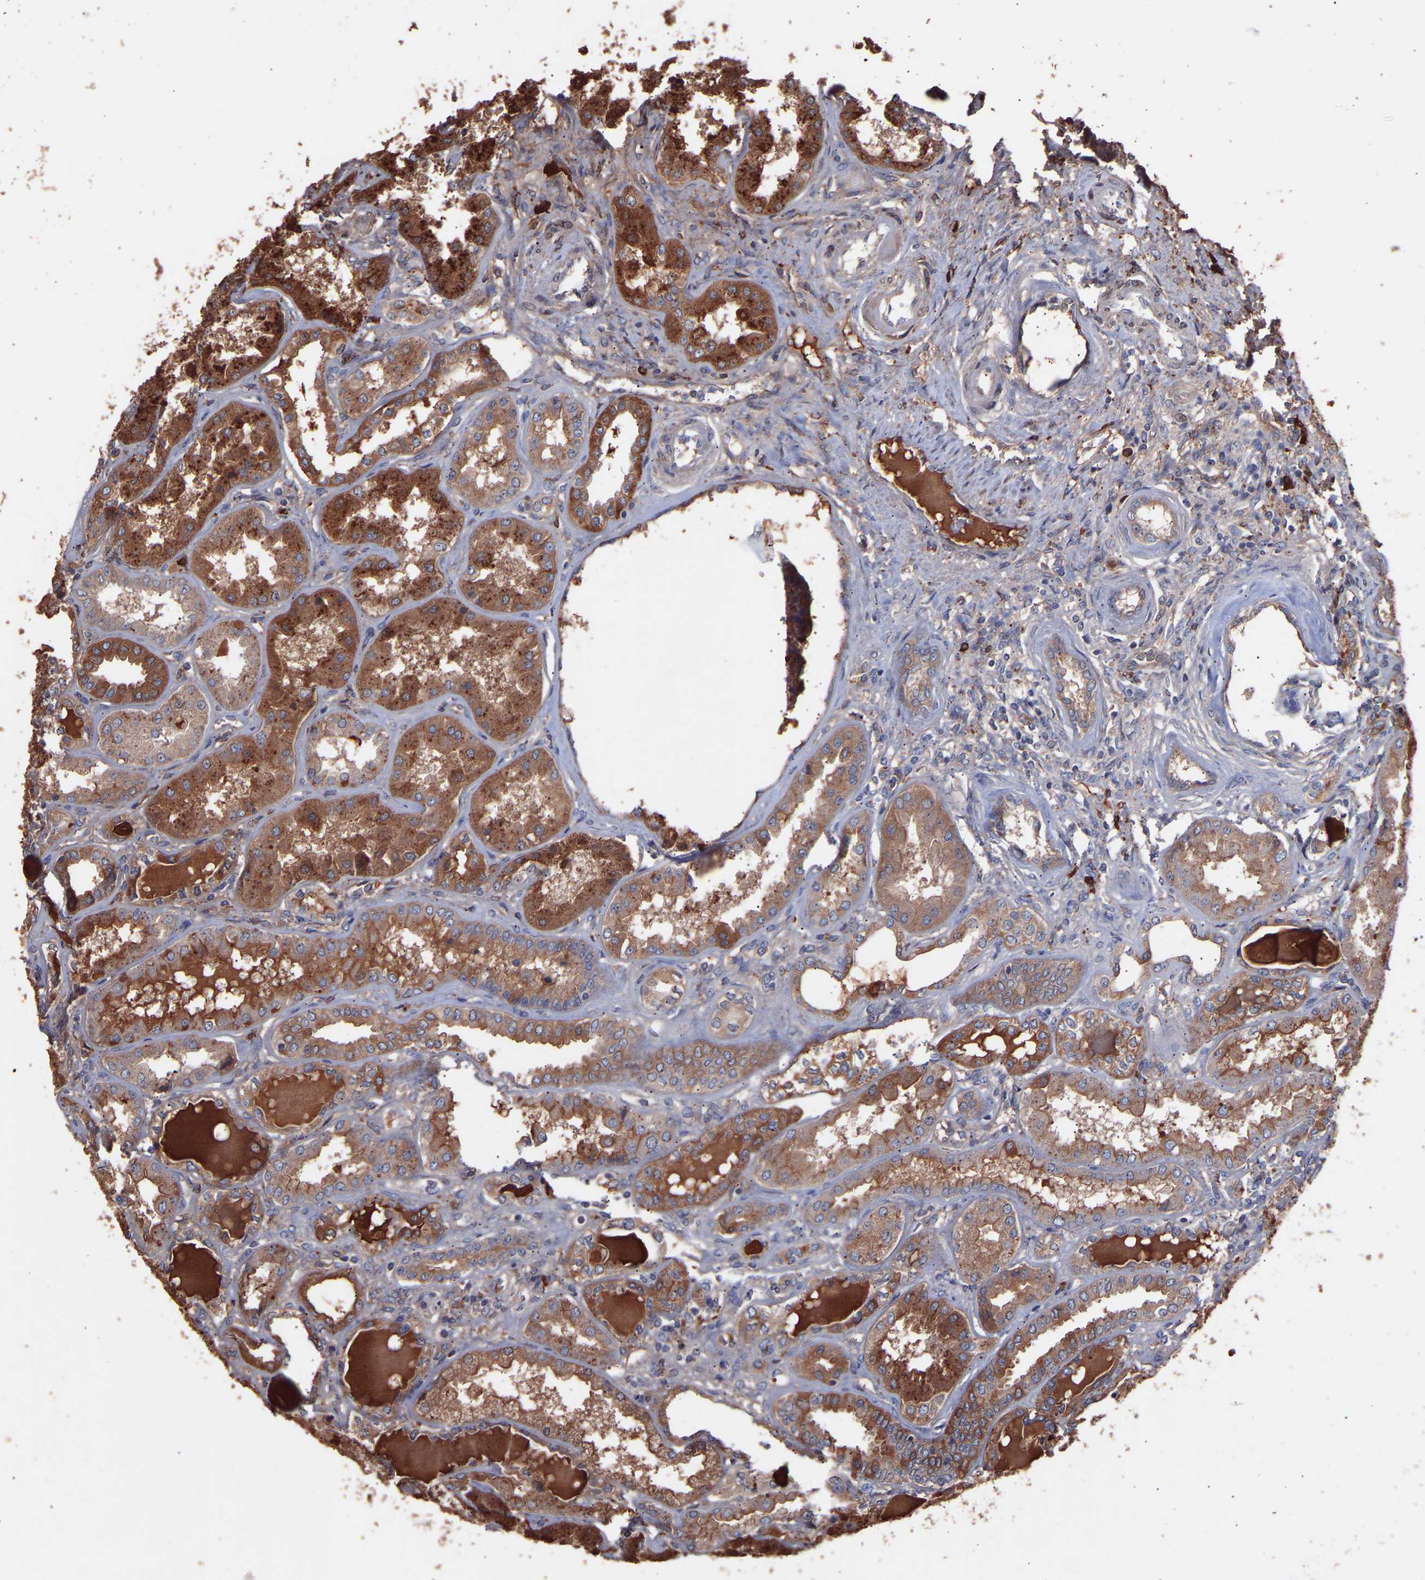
{"staining": {"intensity": "moderate", "quantity": ">75%", "location": "cytoplasmic/membranous"}, "tissue": "kidney", "cell_type": "Cells in glomeruli", "image_type": "normal", "snomed": [{"axis": "morphology", "description": "Normal tissue, NOS"}, {"axis": "topography", "description": "Kidney"}], "caption": "Immunohistochemical staining of benign human kidney demonstrates >75% levels of moderate cytoplasmic/membranous protein positivity in approximately >75% of cells in glomeruli.", "gene": "TMEM268", "patient": {"sex": "female", "age": 56}}